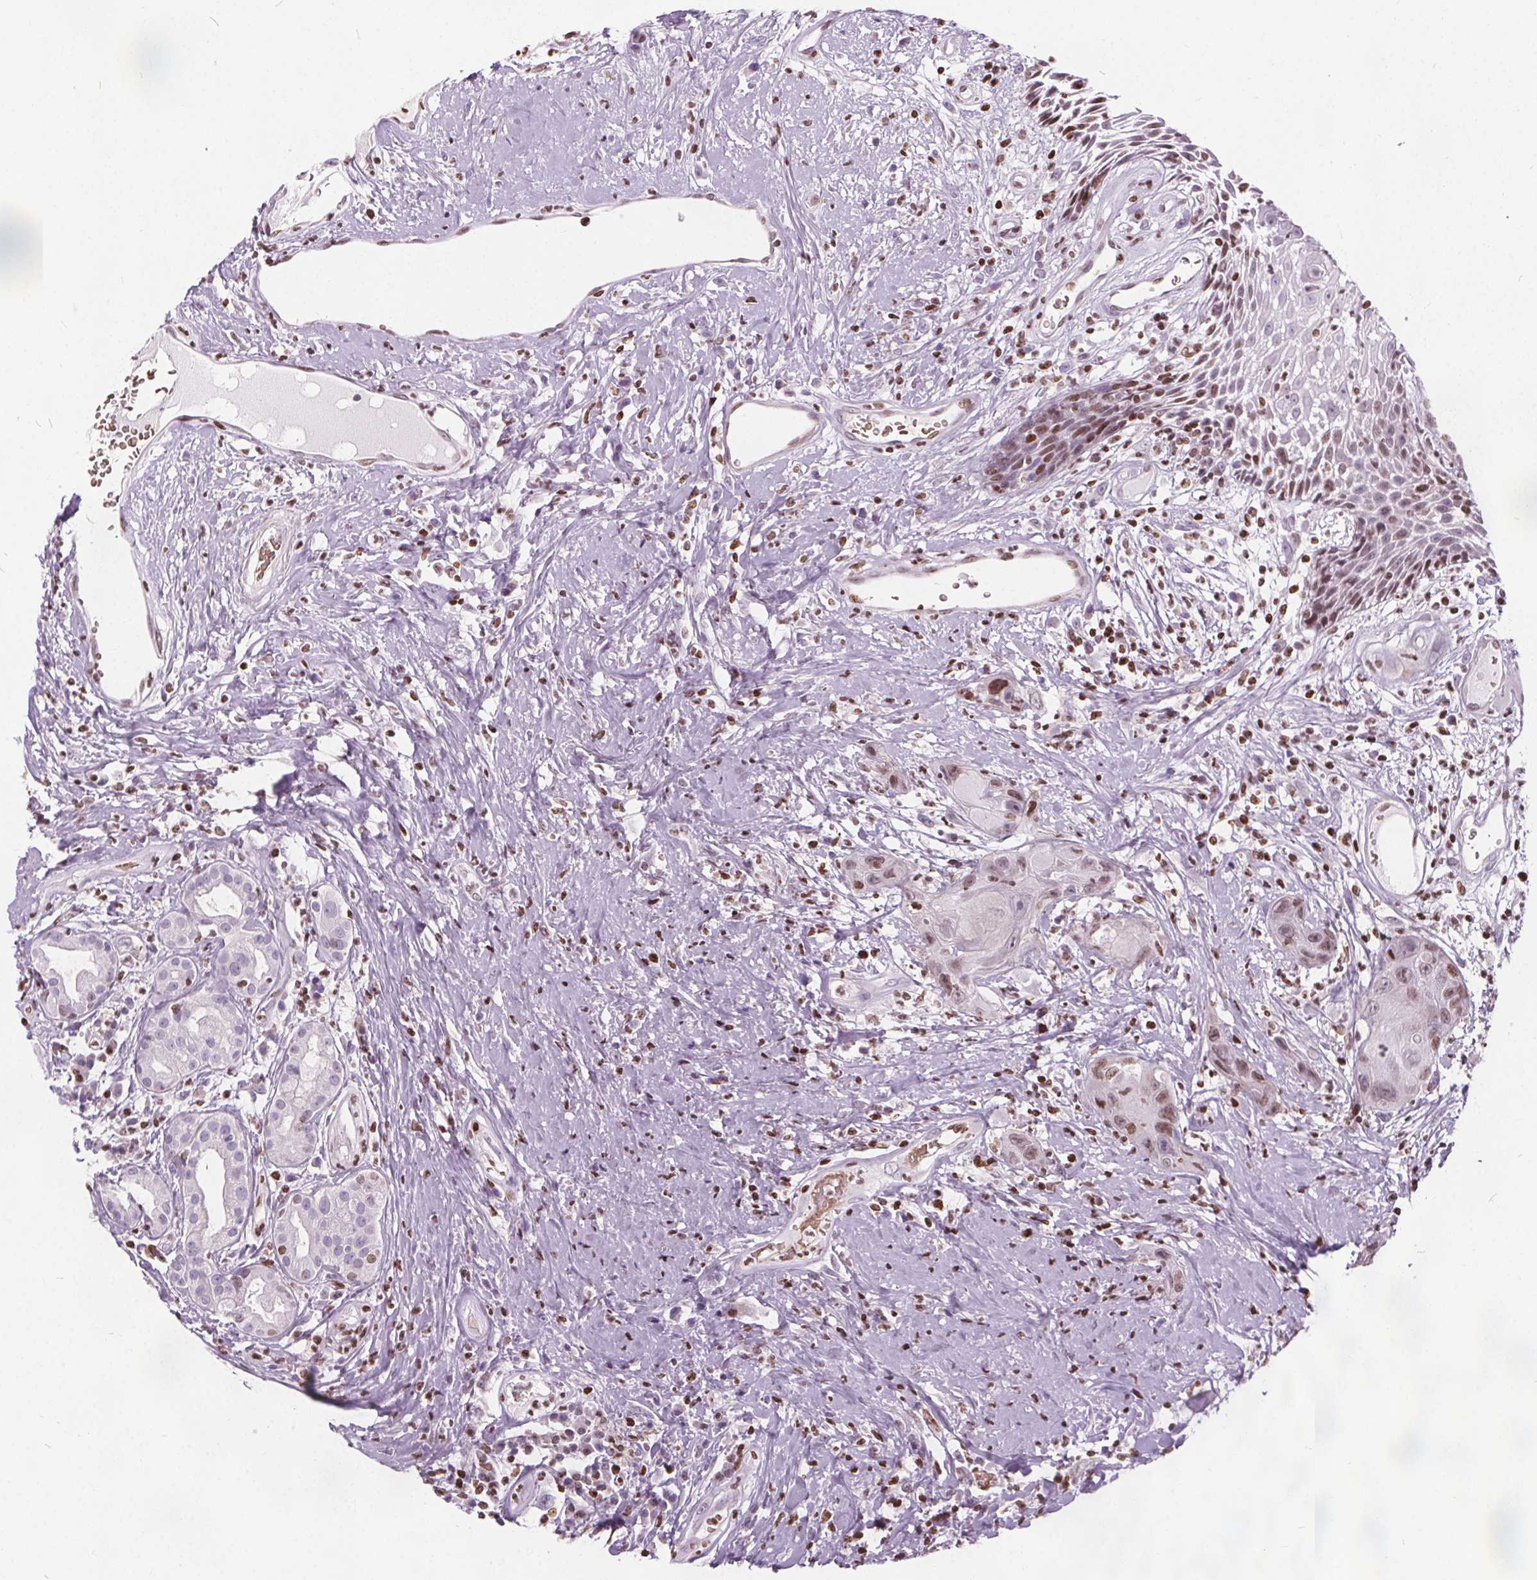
{"staining": {"intensity": "moderate", "quantity": "25%-75%", "location": "nuclear"}, "tissue": "head and neck cancer", "cell_type": "Tumor cells", "image_type": "cancer", "snomed": [{"axis": "morphology", "description": "Squamous cell carcinoma, NOS"}, {"axis": "topography", "description": "Head-Neck"}], "caption": "This micrograph shows IHC staining of human head and neck cancer, with medium moderate nuclear expression in approximately 25%-75% of tumor cells.", "gene": "ISLR2", "patient": {"sex": "male", "age": 57}}